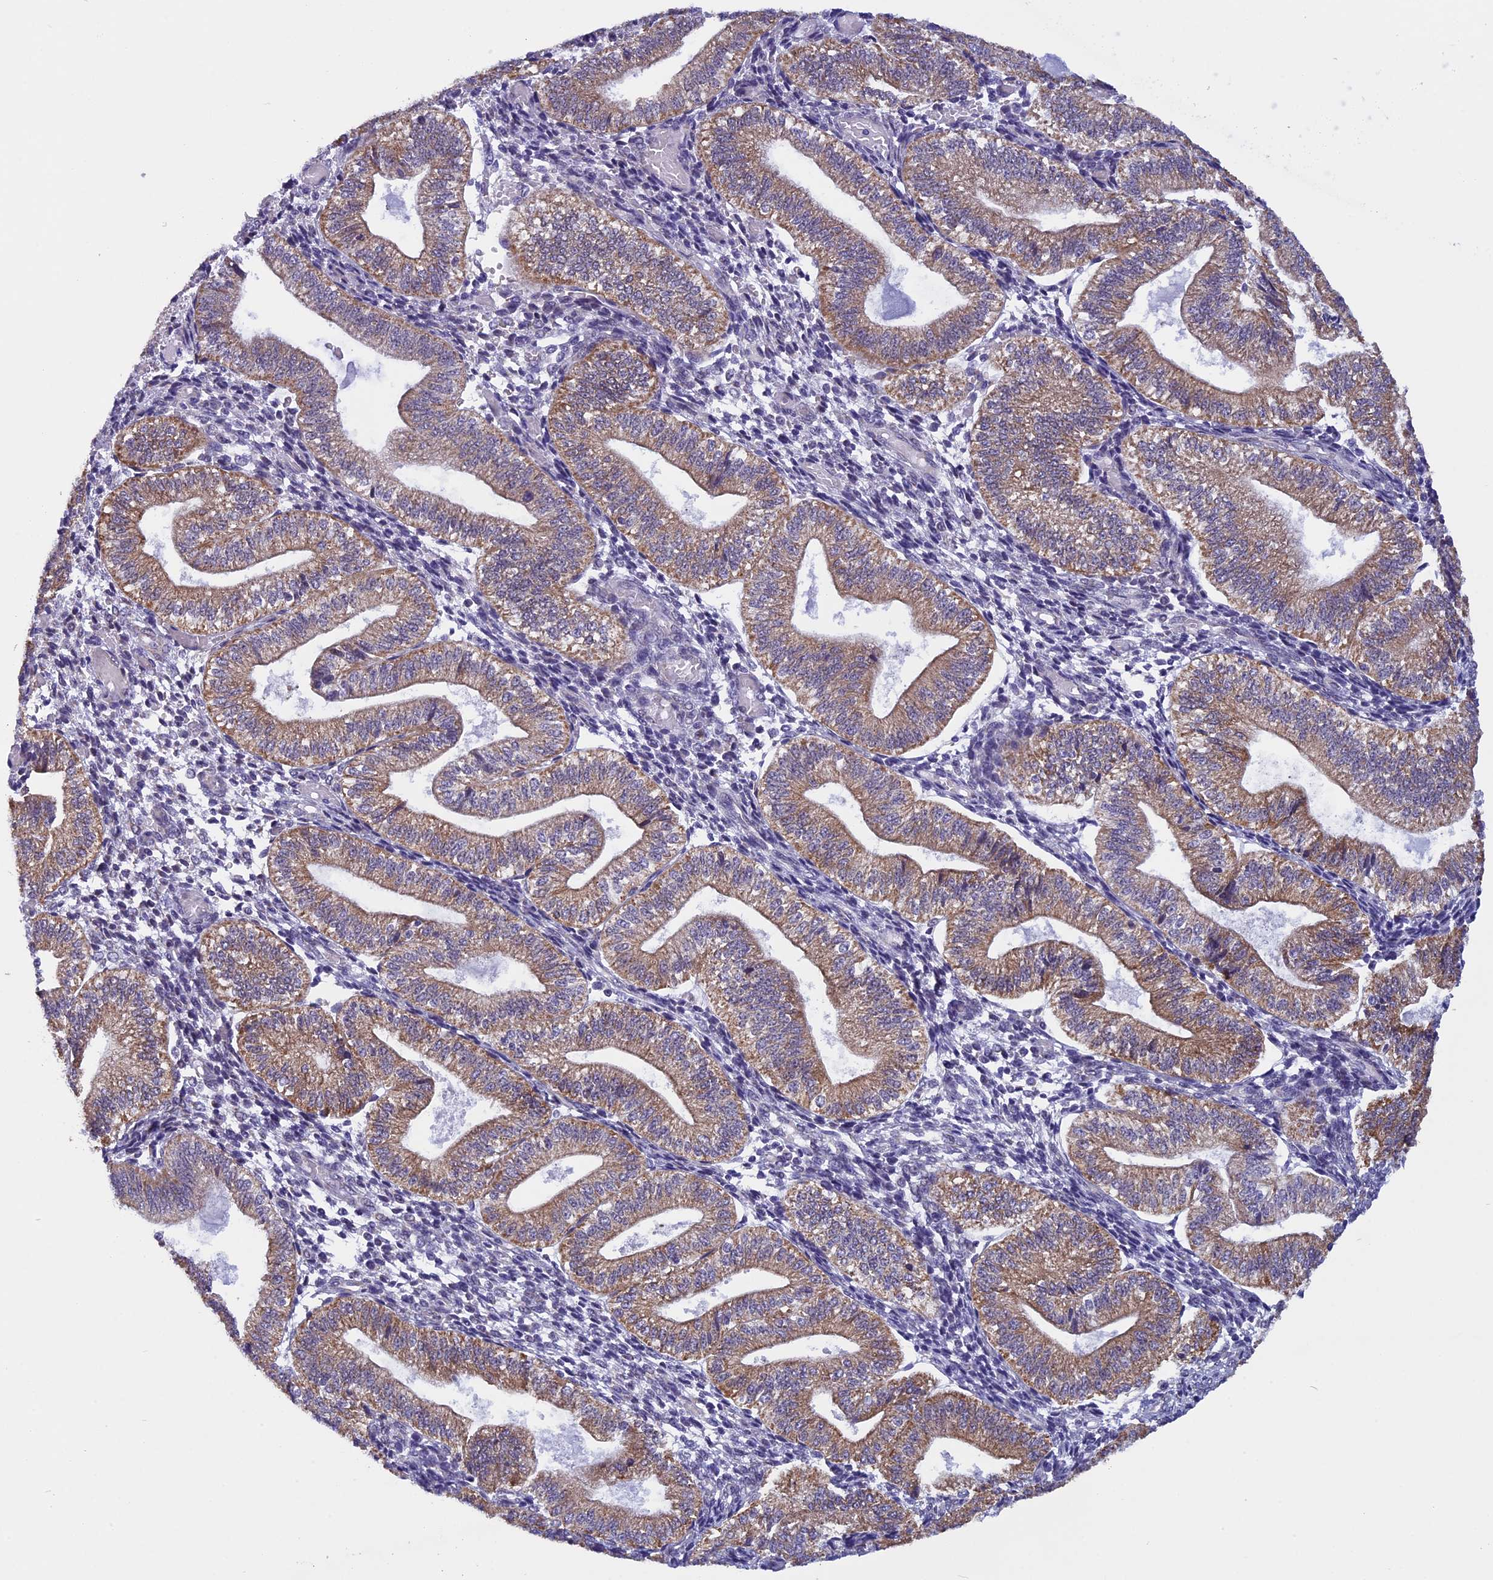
{"staining": {"intensity": "negative", "quantity": "none", "location": "none"}, "tissue": "endometrium", "cell_type": "Cells in endometrial stroma", "image_type": "normal", "snomed": [{"axis": "morphology", "description": "Normal tissue, NOS"}, {"axis": "topography", "description": "Endometrium"}], "caption": "Cells in endometrial stroma are negative for brown protein staining in benign endometrium. Nuclei are stained in blue.", "gene": "ZNF317", "patient": {"sex": "female", "age": 34}}